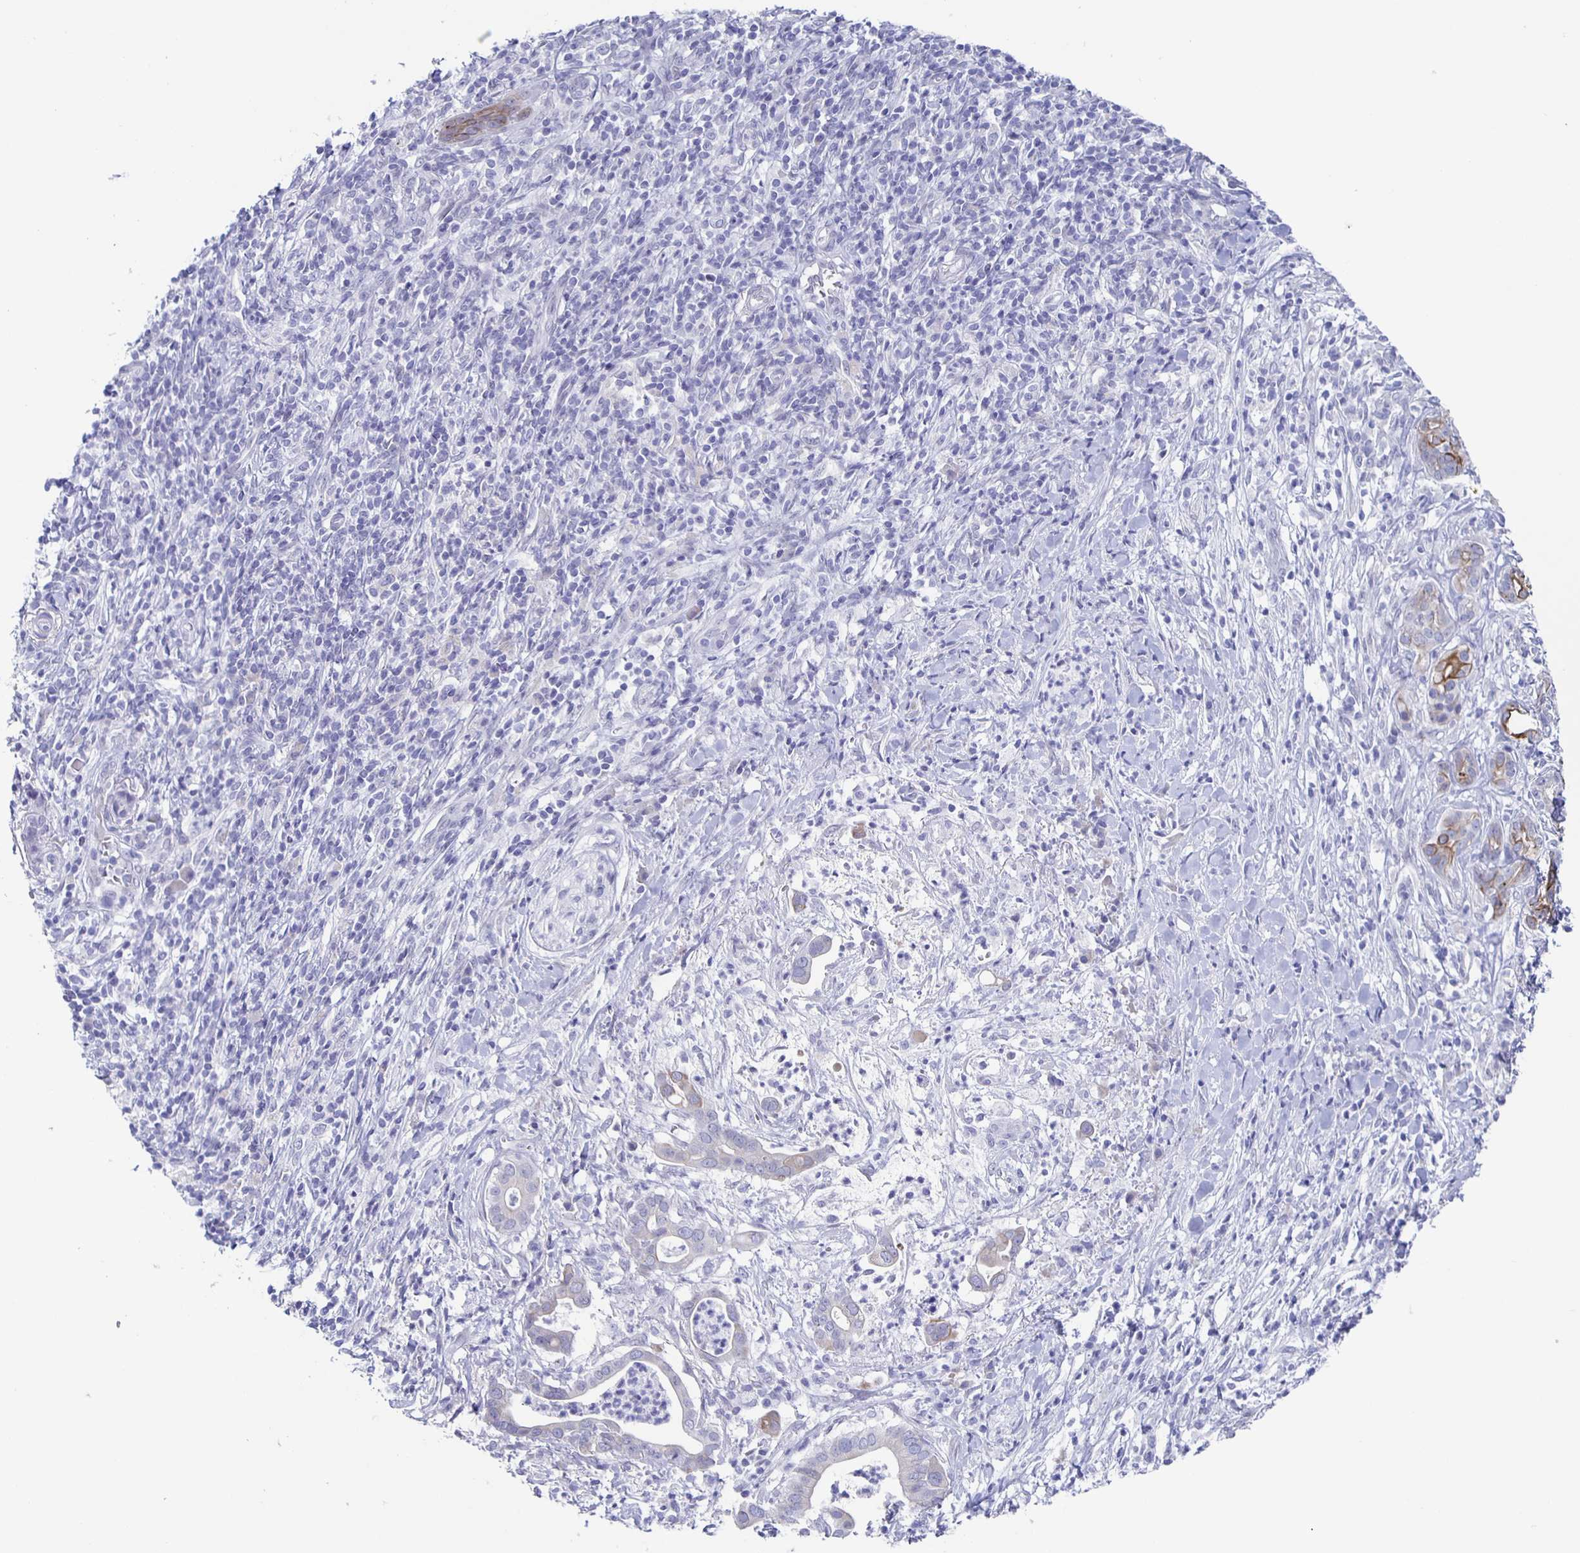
{"staining": {"intensity": "negative", "quantity": "none", "location": "none"}, "tissue": "pancreatic cancer", "cell_type": "Tumor cells", "image_type": "cancer", "snomed": [{"axis": "morphology", "description": "Adenocarcinoma, NOS"}, {"axis": "topography", "description": "Pancreas"}], "caption": "Tumor cells are negative for protein expression in human adenocarcinoma (pancreatic).", "gene": "CCDC17", "patient": {"sex": "male", "age": 61}}